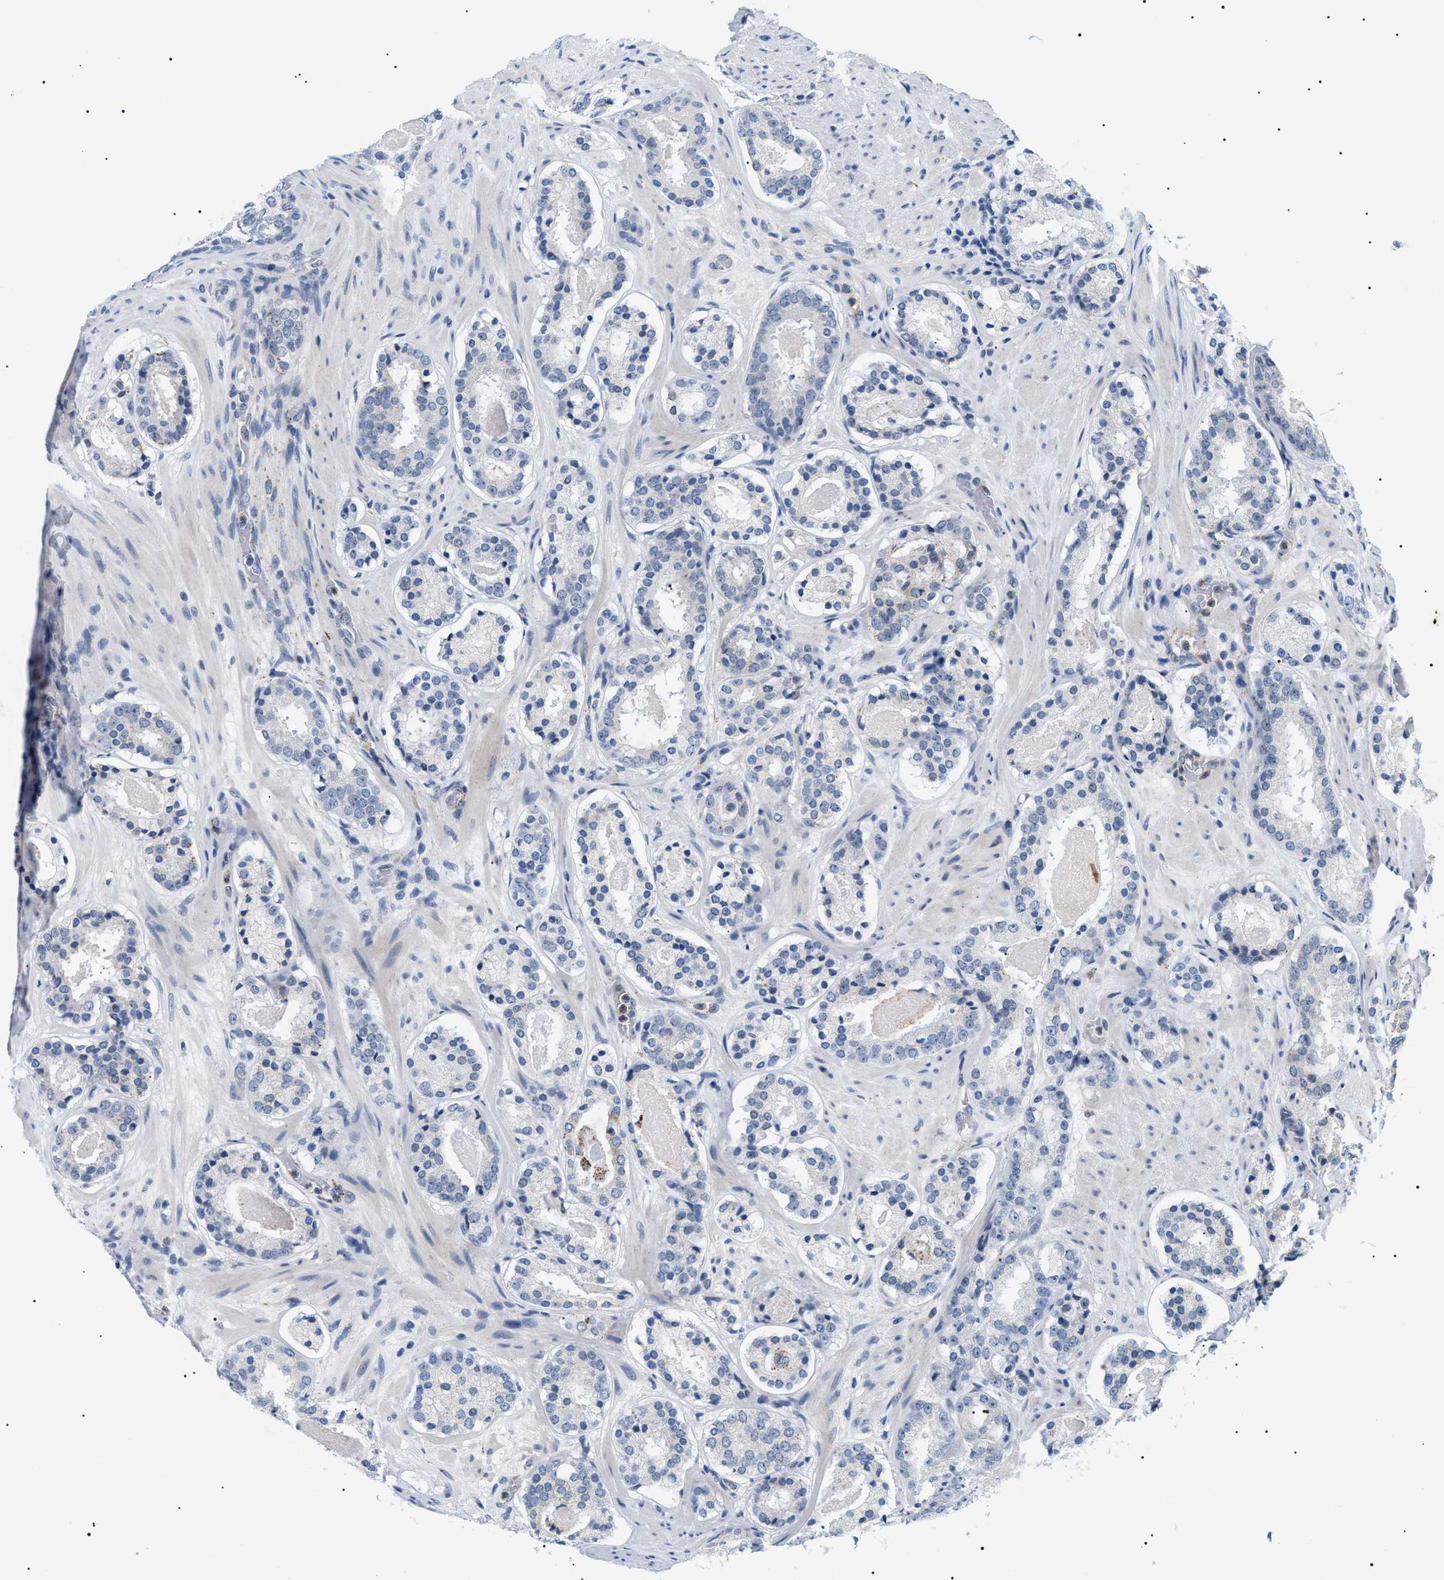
{"staining": {"intensity": "moderate", "quantity": "<25%", "location": "cytoplasmic/membranous"}, "tissue": "prostate cancer", "cell_type": "Tumor cells", "image_type": "cancer", "snomed": [{"axis": "morphology", "description": "Adenocarcinoma, Low grade"}, {"axis": "topography", "description": "Prostate"}], "caption": "Immunohistochemical staining of human prostate cancer (low-grade adenocarcinoma) shows low levels of moderate cytoplasmic/membranous protein positivity in about <25% of tumor cells.", "gene": "HSD17B11", "patient": {"sex": "male", "age": 69}}